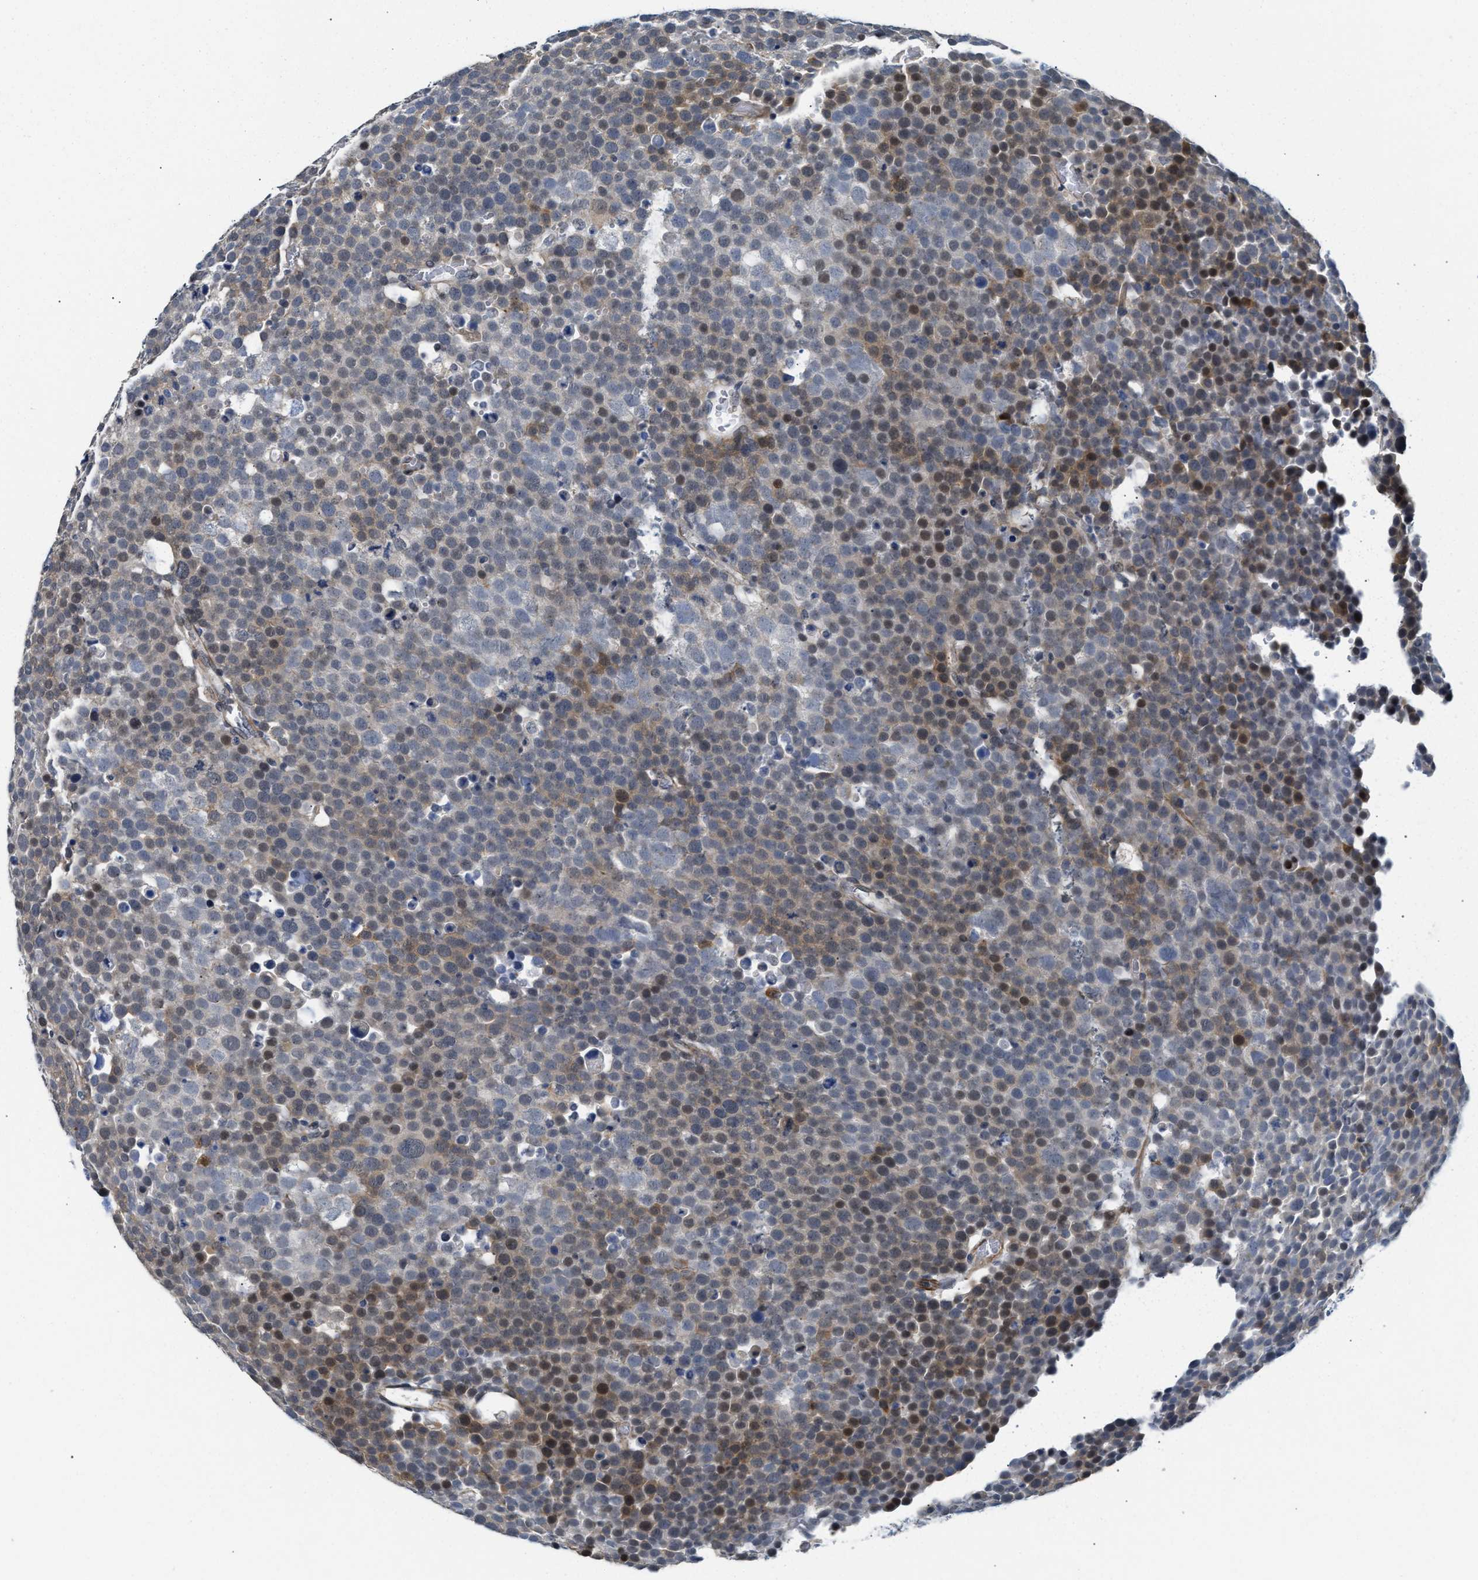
{"staining": {"intensity": "moderate", "quantity": "25%-75%", "location": "cytoplasmic/membranous,nuclear"}, "tissue": "testis cancer", "cell_type": "Tumor cells", "image_type": "cancer", "snomed": [{"axis": "morphology", "description": "Seminoma, NOS"}, {"axis": "topography", "description": "Testis"}], "caption": "Immunohistochemistry (IHC) (DAB (3,3'-diaminobenzidine)) staining of testis cancer (seminoma) reveals moderate cytoplasmic/membranous and nuclear protein staining in approximately 25%-75% of tumor cells.", "gene": "PPM1H", "patient": {"sex": "male", "age": 71}}